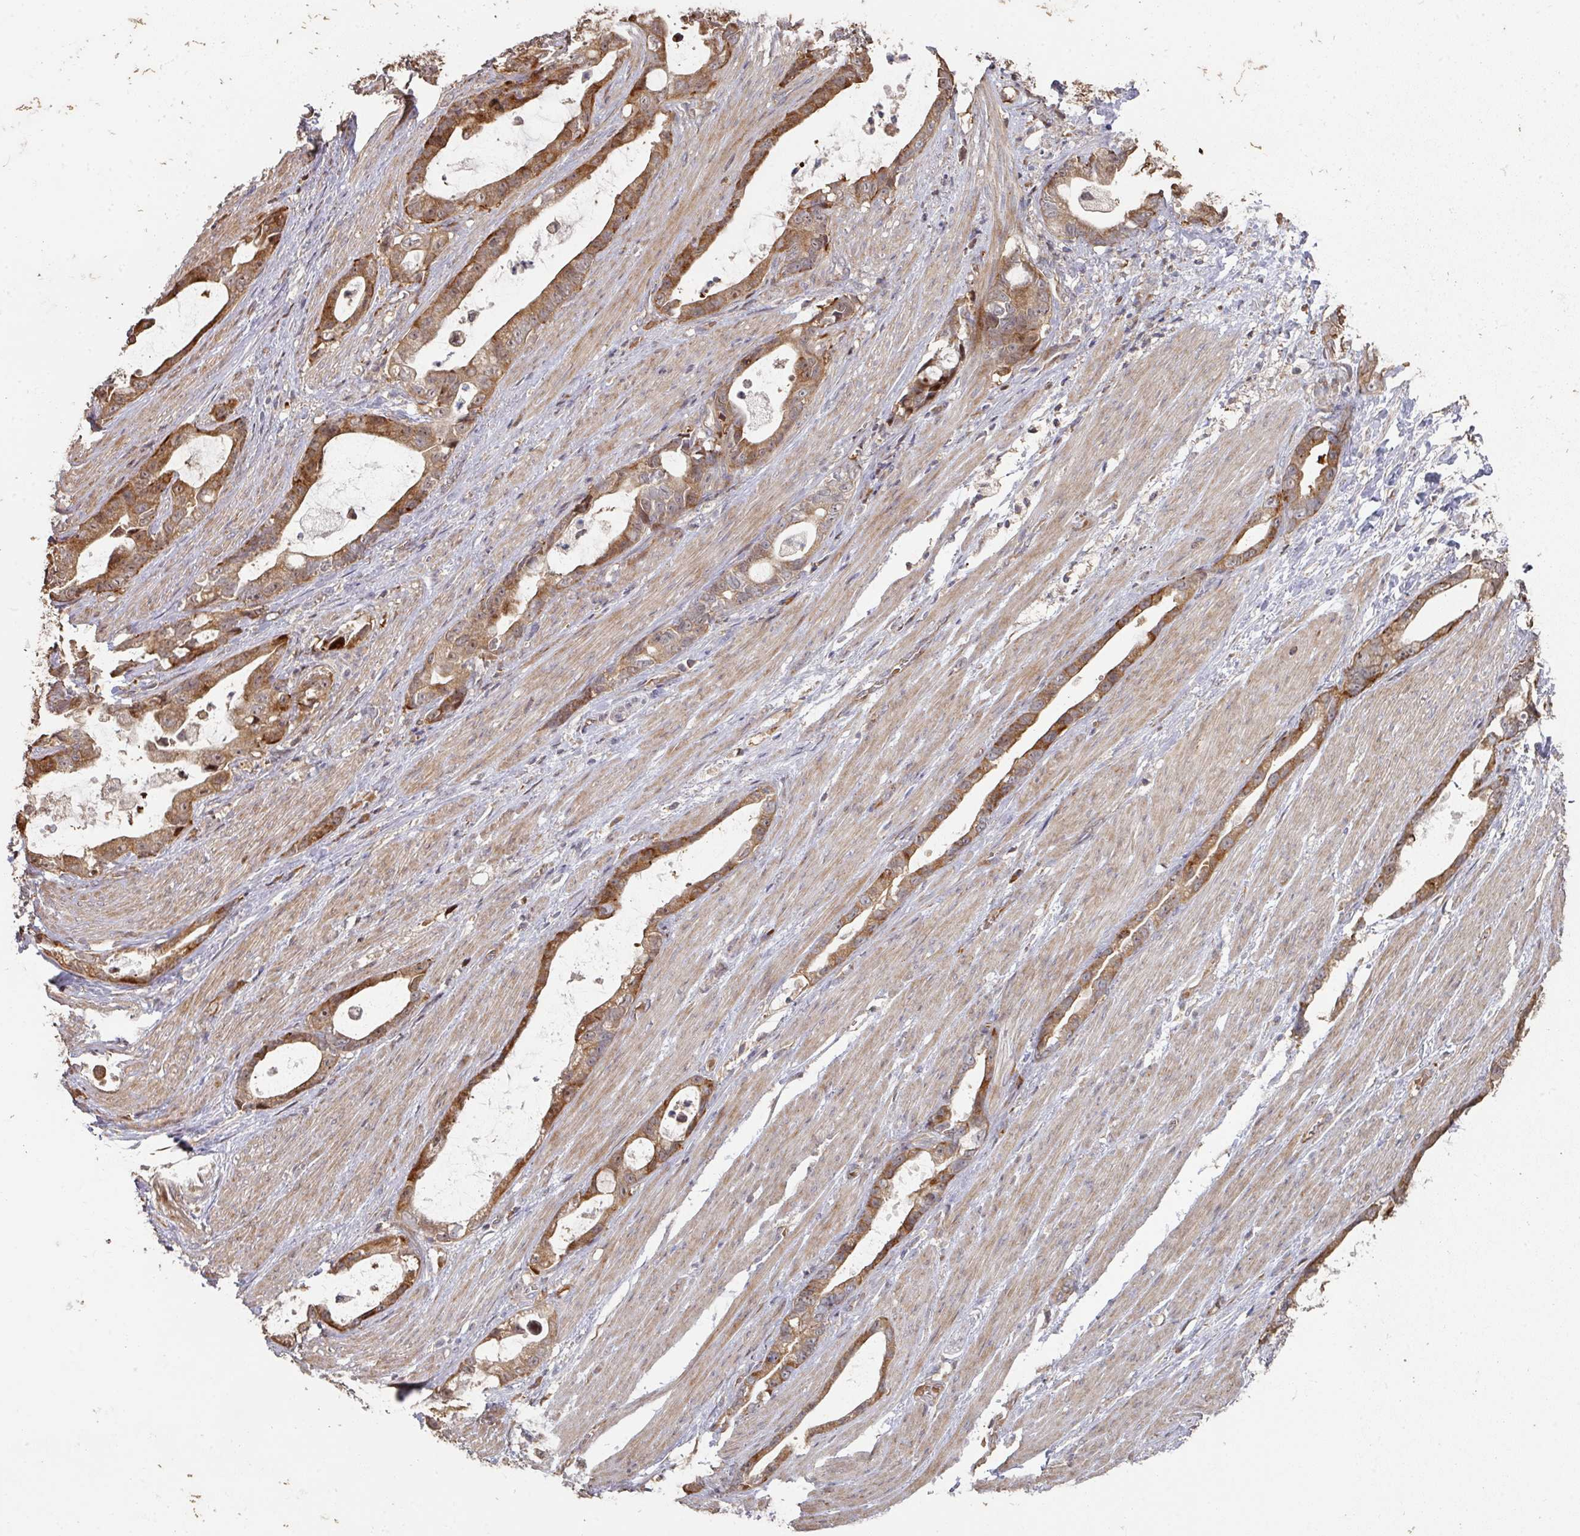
{"staining": {"intensity": "moderate", "quantity": ">75%", "location": "cytoplasmic/membranous"}, "tissue": "stomach cancer", "cell_type": "Tumor cells", "image_type": "cancer", "snomed": [{"axis": "morphology", "description": "Adenocarcinoma, NOS"}, {"axis": "topography", "description": "Stomach"}], "caption": "Stomach cancer (adenocarcinoma) tissue exhibits moderate cytoplasmic/membranous positivity in approximately >75% of tumor cells (DAB = brown stain, brightfield microscopy at high magnification).", "gene": "CA7", "patient": {"sex": "male", "age": 55}}